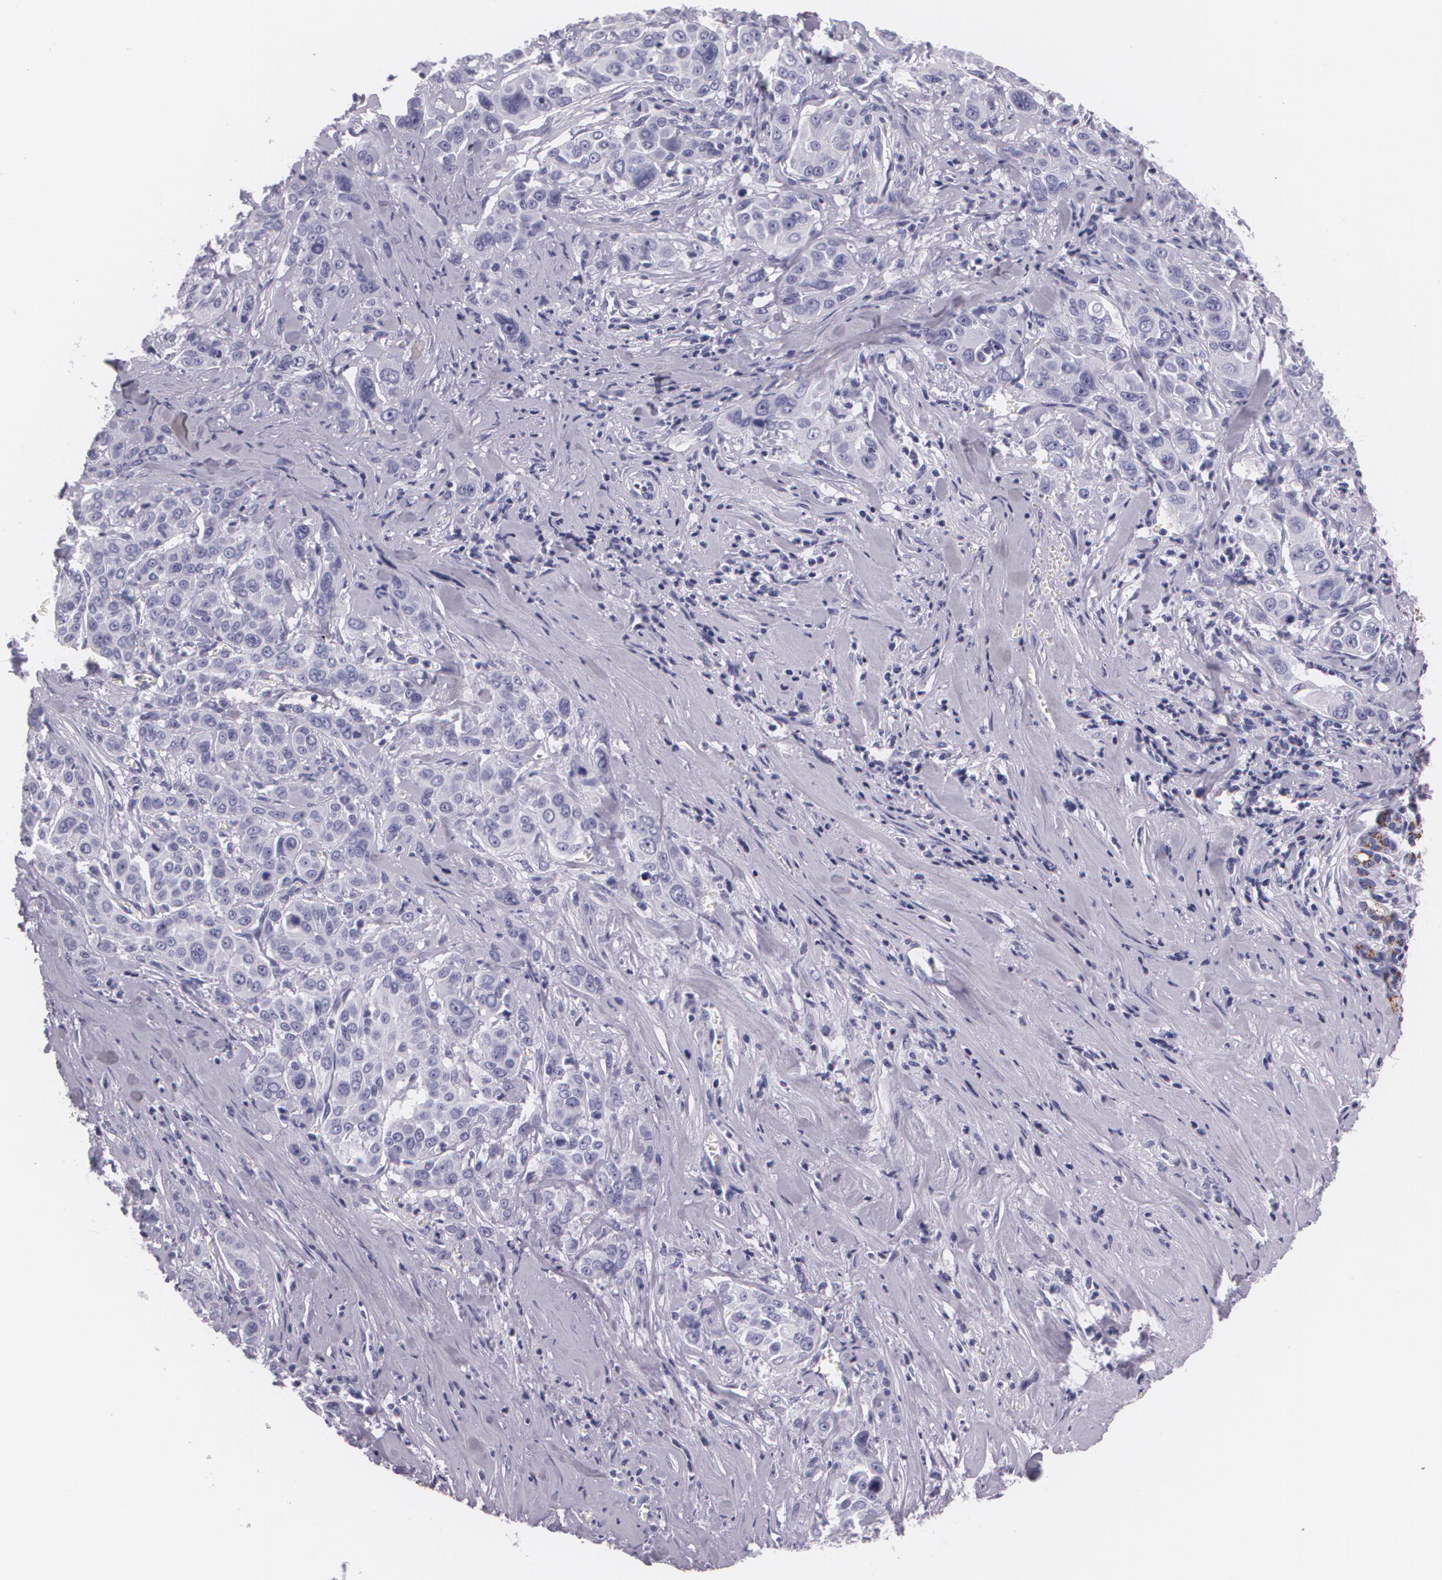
{"staining": {"intensity": "negative", "quantity": "none", "location": "none"}, "tissue": "pancreatic cancer", "cell_type": "Tumor cells", "image_type": "cancer", "snomed": [{"axis": "morphology", "description": "Adenocarcinoma, NOS"}, {"axis": "topography", "description": "Pancreas"}], "caption": "Immunohistochemistry image of pancreatic cancer stained for a protein (brown), which shows no expression in tumor cells. (DAB immunohistochemistry visualized using brightfield microscopy, high magnification).", "gene": "DLG4", "patient": {"sex": "female", "age": 52}}